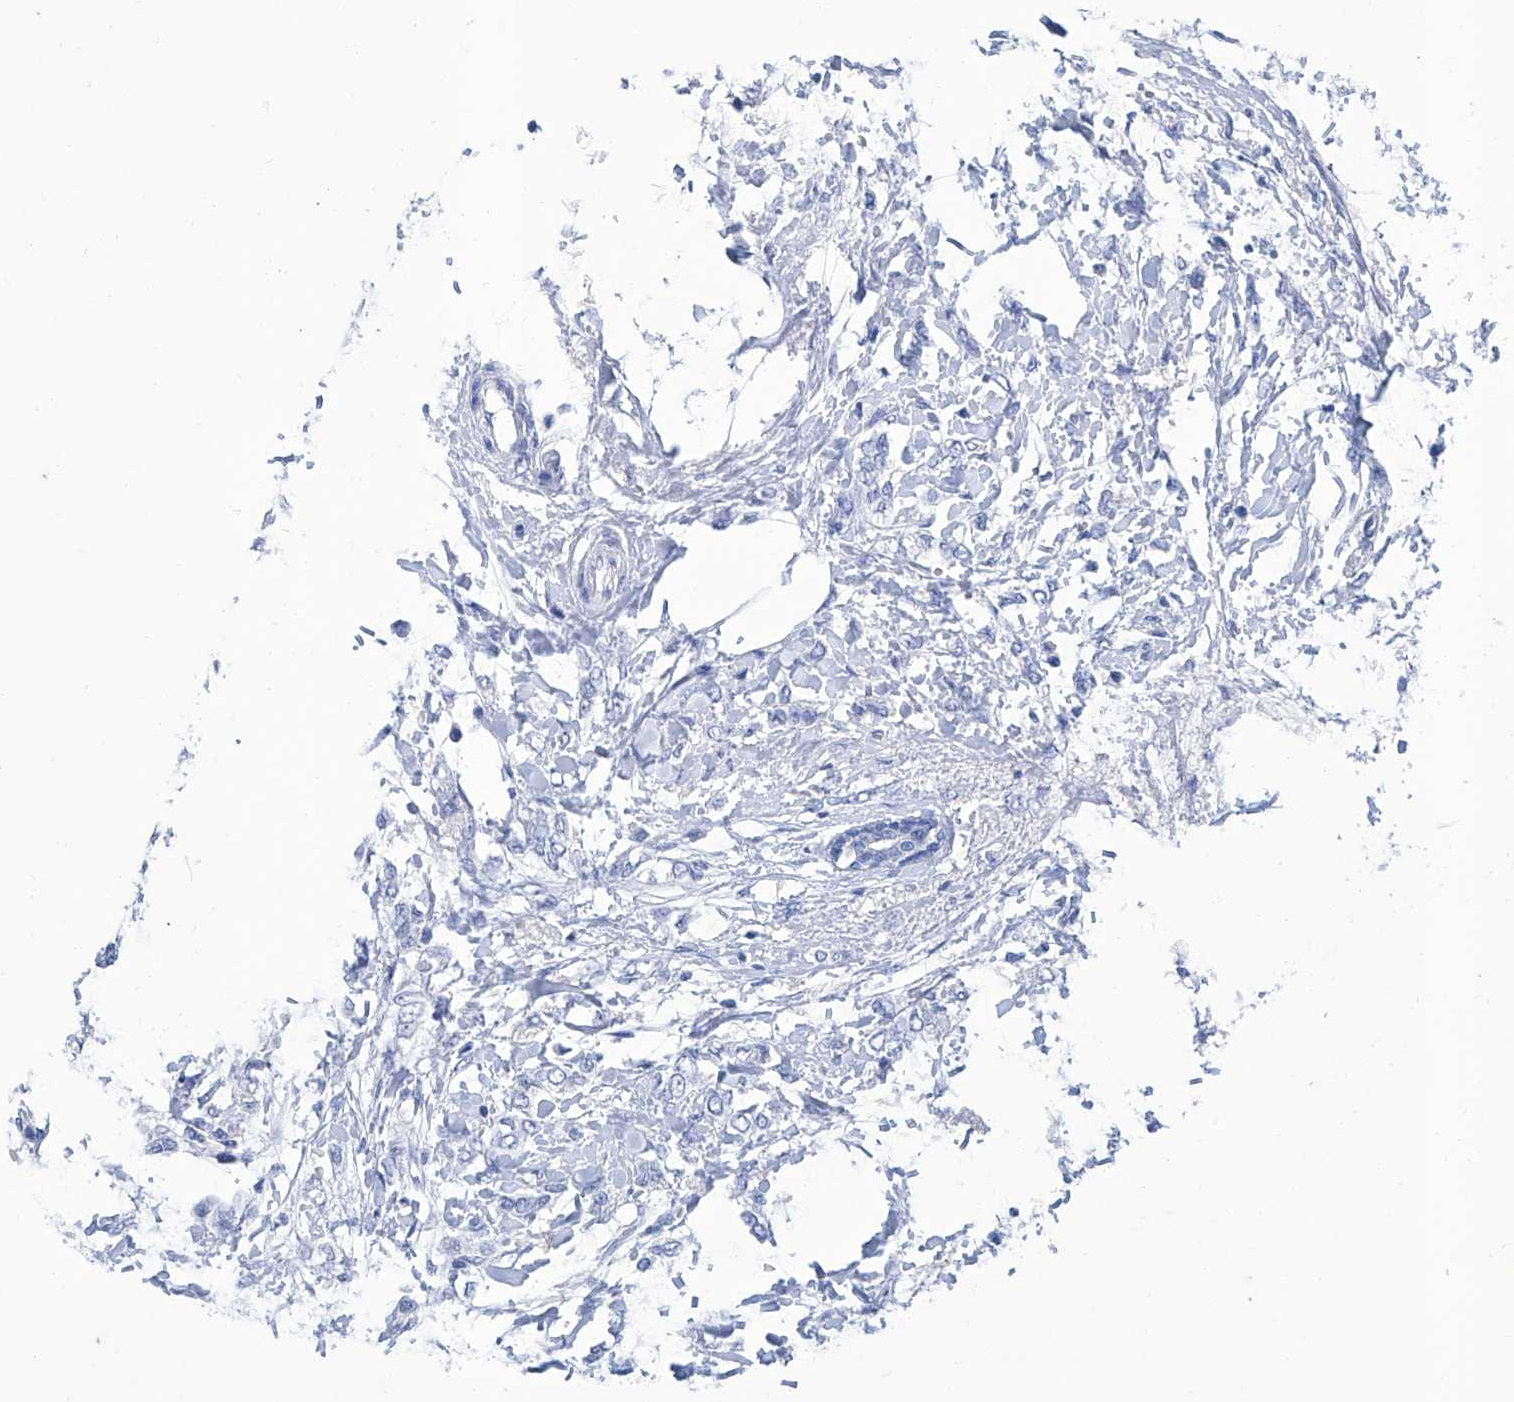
{"staining": {"intensity": "negative", "quantity": "none", "location": "none"}, "tissue": "breast cancer", "cell_type": "Tumor cells", "image_type": "cancer", "snomed": [{"axis": "morphology", "description": "Lobular carcinoma, in situ"}, {"axis": "morphology", "description": "Lobular carcinoma"}, {"axis": "topography", "description": "Breast"}], "caption": "Protein analysis of breast cancer exhibits no significant staining in tumor cells.", "gene": "GPT", "patient": {"sex": "female", "age": 41}}